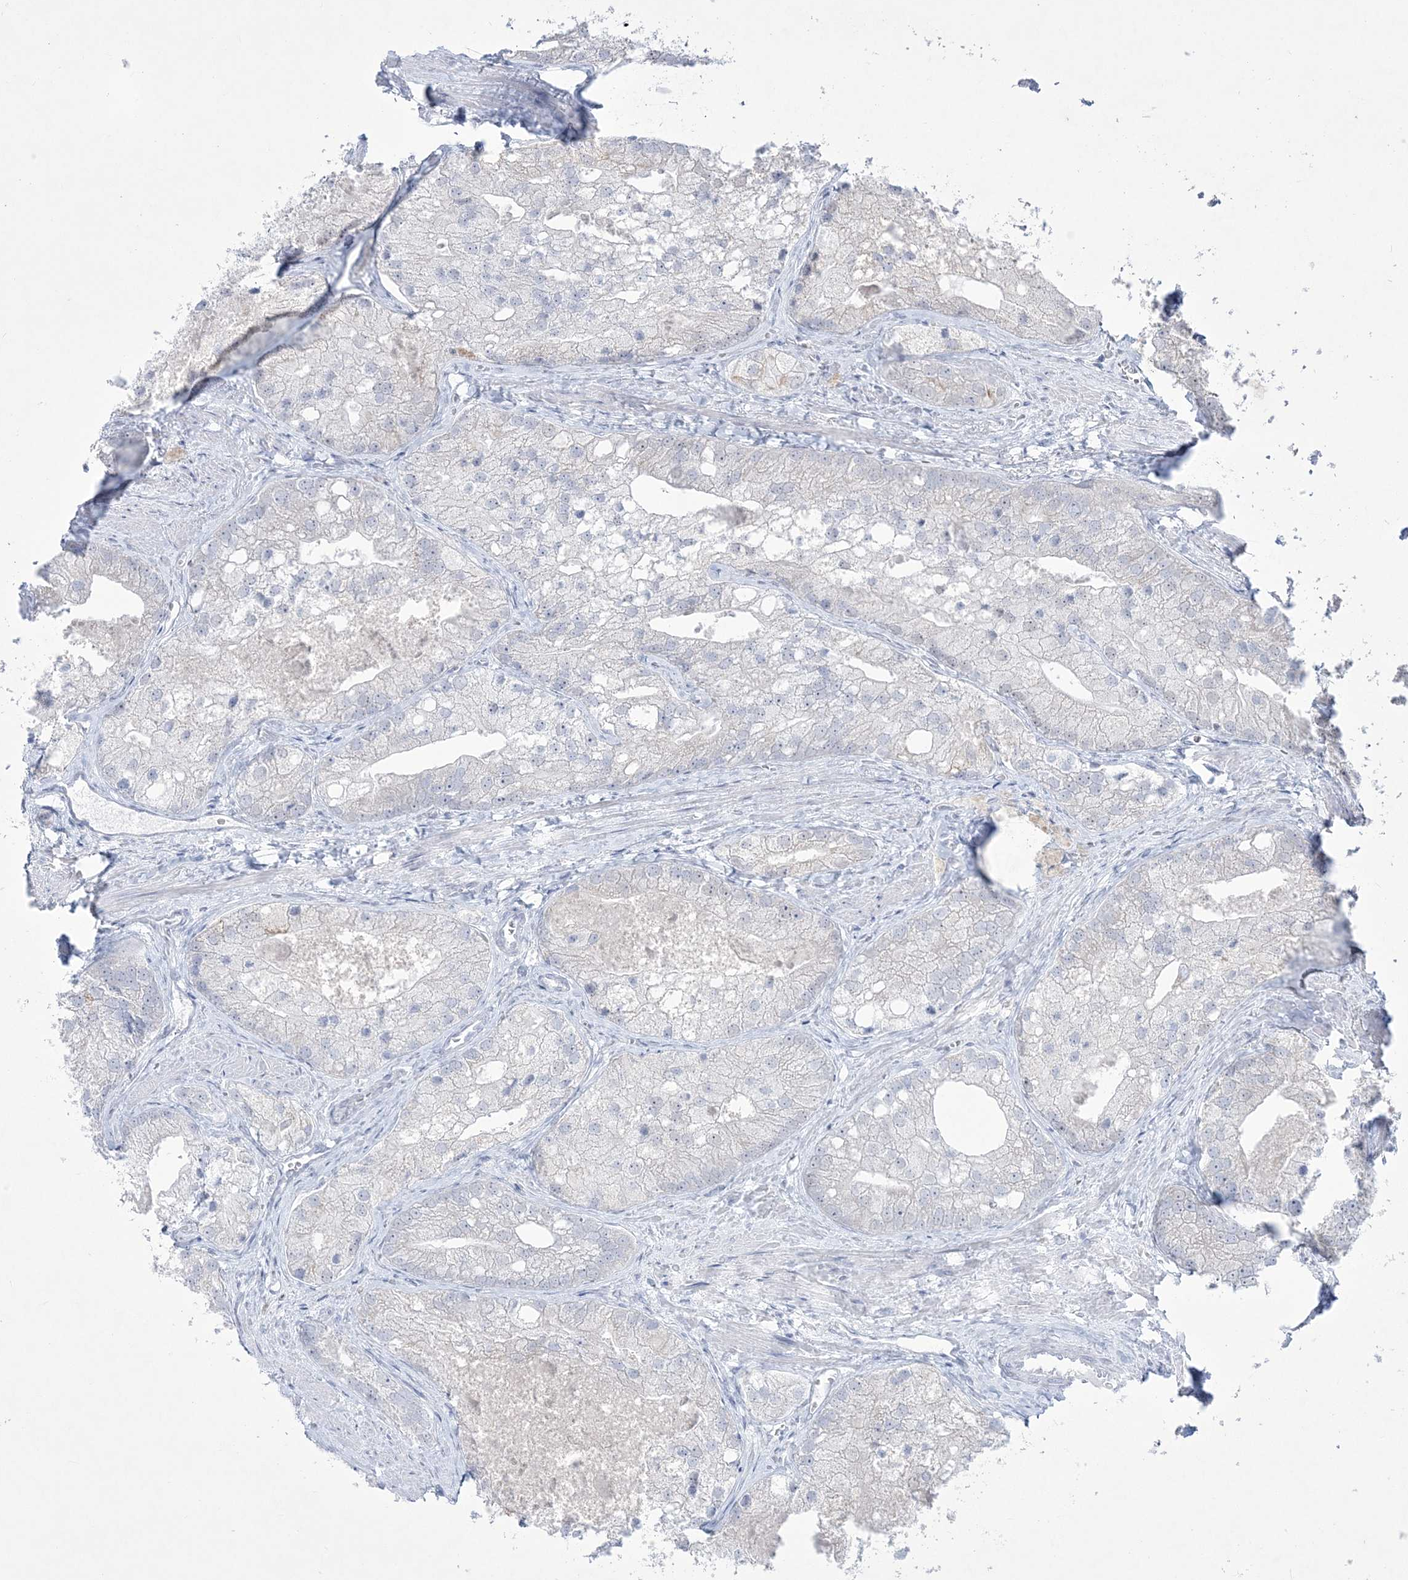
{"staining": {"intensity": "negative", "quantity": "none", "location": "none"}, "tissue": "prostate cancer", "cell_type": "Tumor cells", "image_type": "cancer", "snomed": [{"axis": "morphology", "description": "Adenocarcinoma, Low grade"}, {"axis": "topography", "description": "Prostate"}], "caption": "Immunohistochemistry histopathology image of human prostate cancer stained for a protein (brown), which displays no positivity in tumor cells.", "gene": "WDR27", "patient": {"sex": "male", "age": 69}}